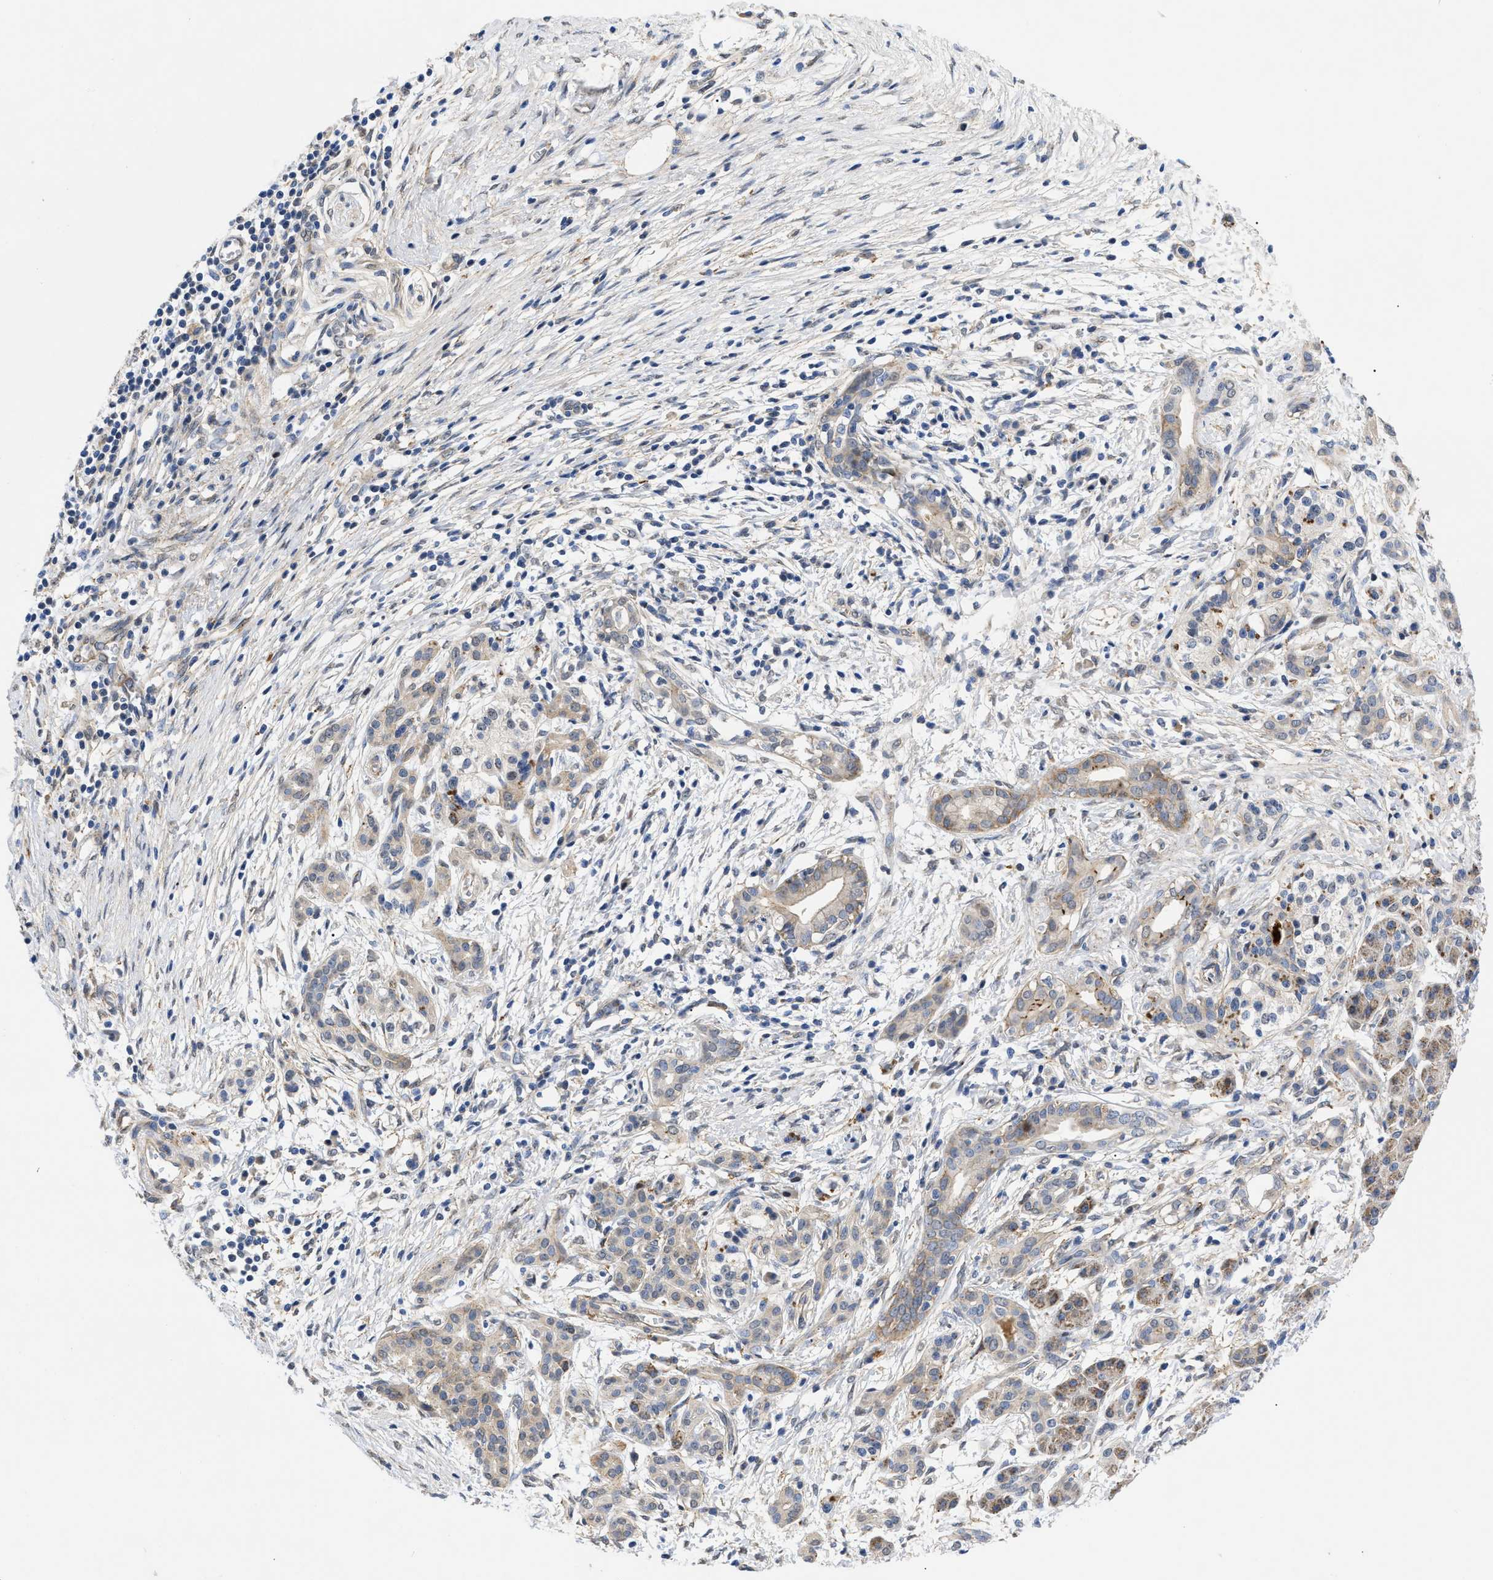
{"staining": {"intensity": "weak", "quantity": "25%-75%", "location": "cytoplasmic/membranous"}, "tissue": "pancreatic cancer", "cell_type": "Tumor cells", "image_type": "cancer", "snomed": [{"axis": "morphology", "description": "Adenocarcinoma, NOS"}, {"axis": "topography", "description": "Pancreas"}], "caption": "Pancreatic adenocarcinoma stained with immunohistochemistry displays weak cytoplasmic/membranous expression in approximately 25%-75% of tumor cells.", "gene": "SFXN5", "patient": {"sex": "female", "age": 70}}